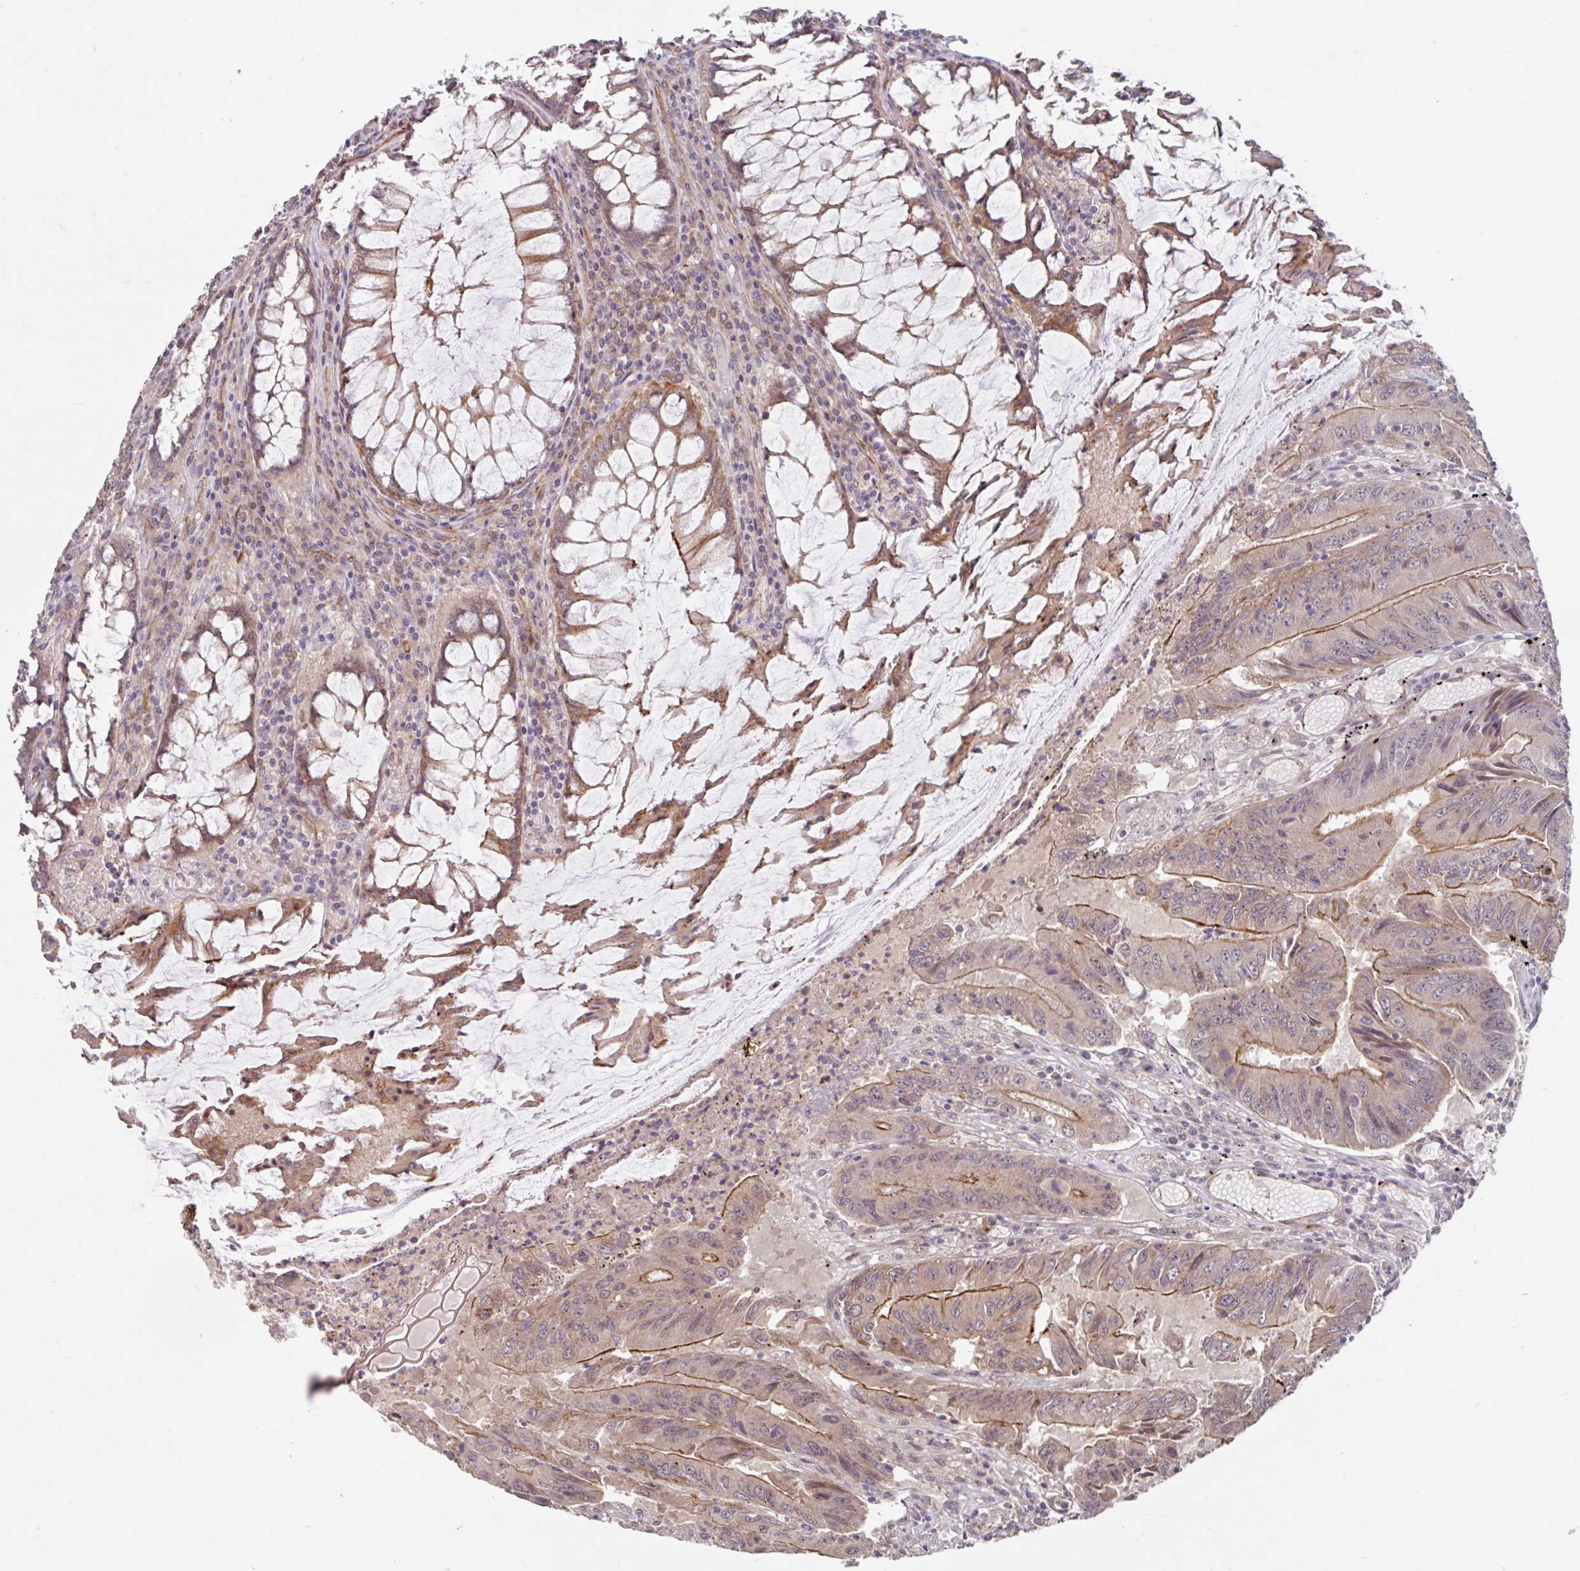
{"staining": {"intensity": "moderate", "quantity": "25%-75%", "location": "cytoplasmic/membranous,nuclear"}, "tissue": "colorectal cancer", "cell_type": "Tumor cells", "image_type": "cancer", "snomed": [{"axis": "morphology", "description": "Adenocarcinoma, NOS"}, {"axis": "topography", "description": "Colon"}], "caption": "Tumor cells show moderate cytoplasmic/membranous and nuclear staining in about 25%-75% of cells in colorectal adenocarcinoma. (DAB IHC, brown staining for protein, blue staining for nuclei).", "gene": "STYXL1", "patient": {"sex": "male", "age": 53}}